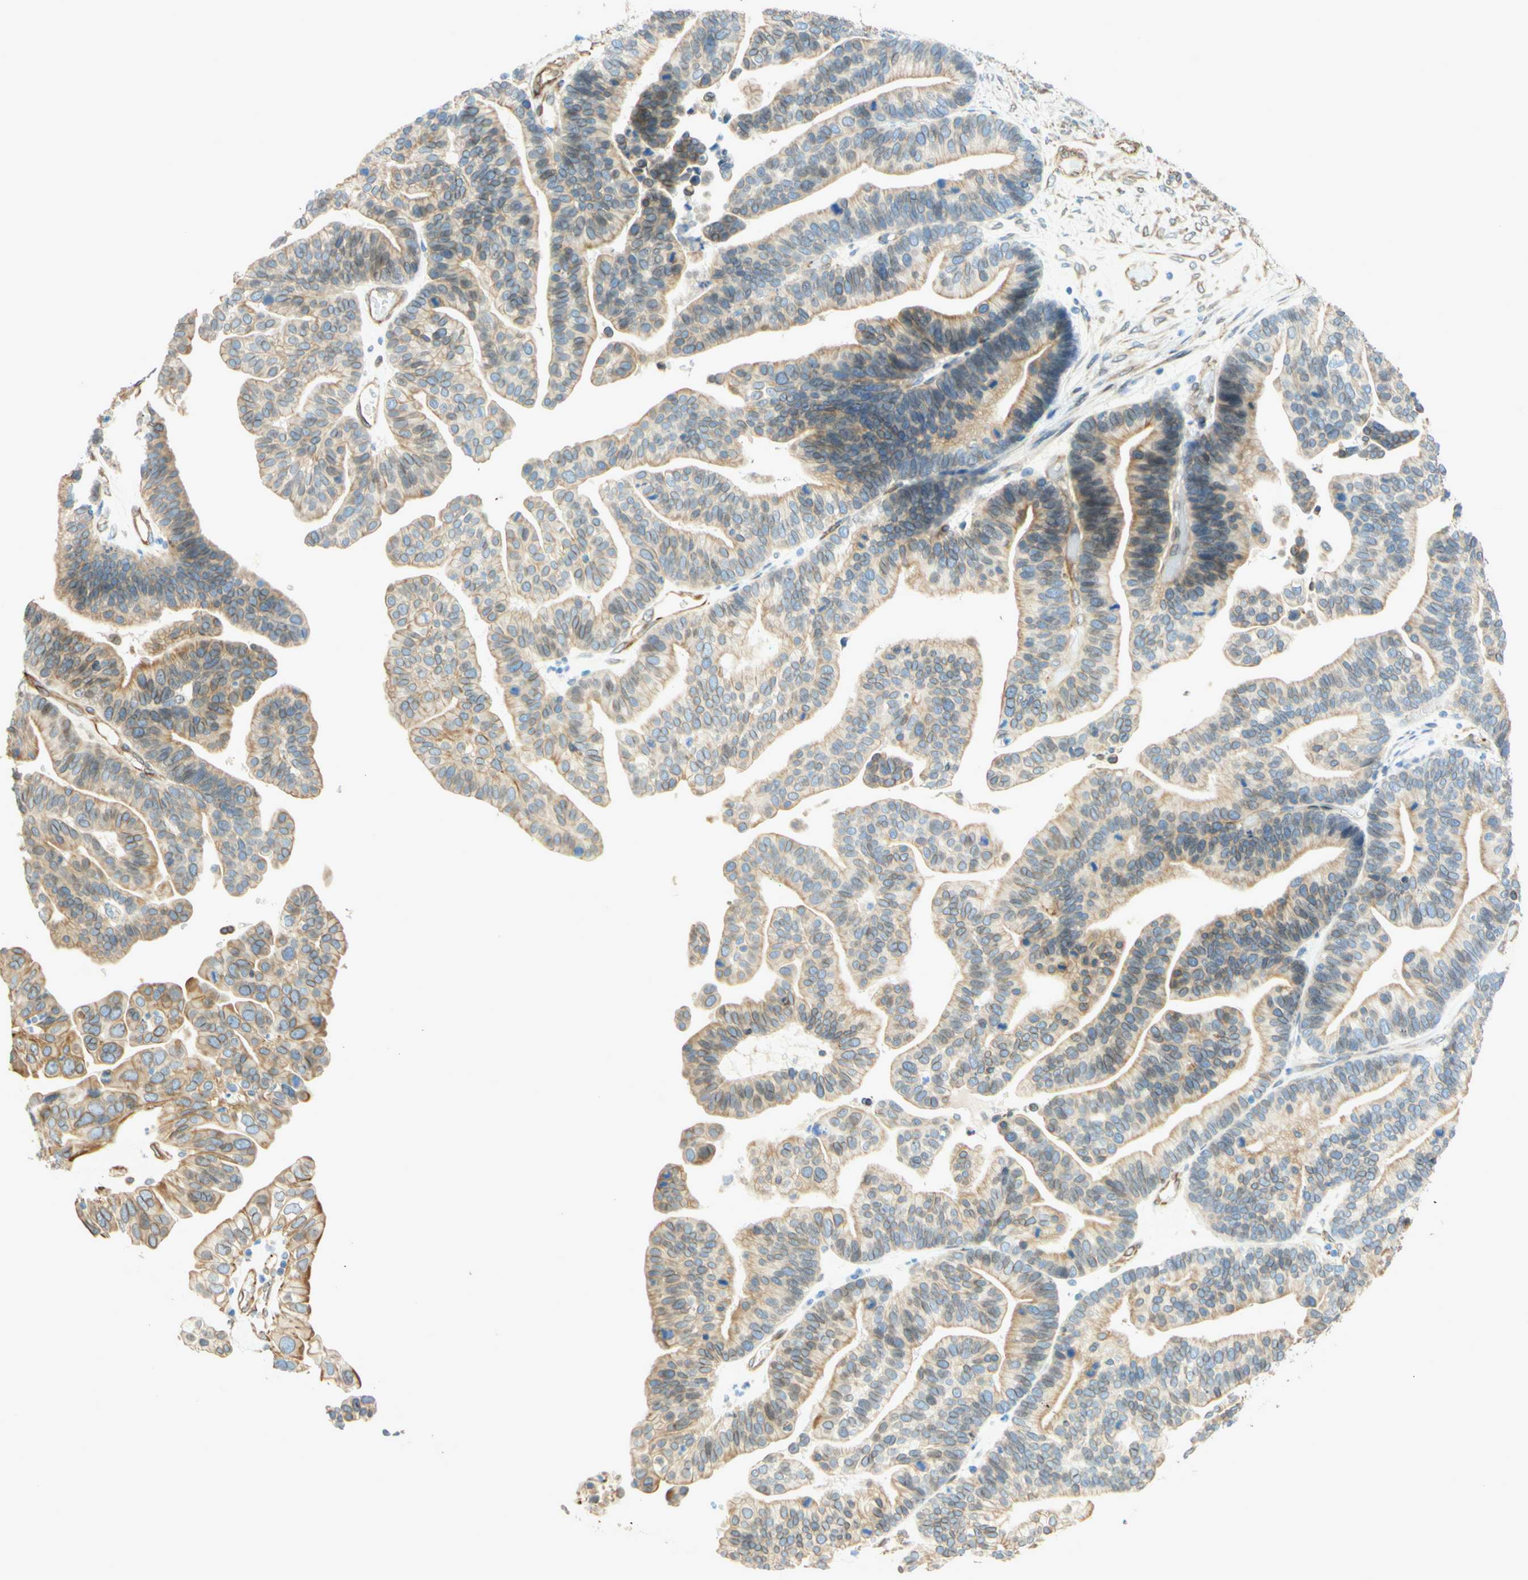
{"staining": {"intensity": "moderate", "quantity": ">75%", "location": "cytoplasmic/membranous"}, "tissue": "ovarian cancer", "cell_type": "Tumor cells", "image_type": "cancer", "snomed": [{"axis": "morphology", "description": "Cystadenocarcinoma, serous, NOS"}, {"axis": "topography", "description": "Ovary"}], "caption": "The micrograph exhibits staining of ovarian serous cystadenocarcinoma, revealing moderate cytoplasmic/membranous protein positivity (brown color) within tumor cells.", "gene": "ENDOD1", "patient": {"sex": "female", "age": 56}}